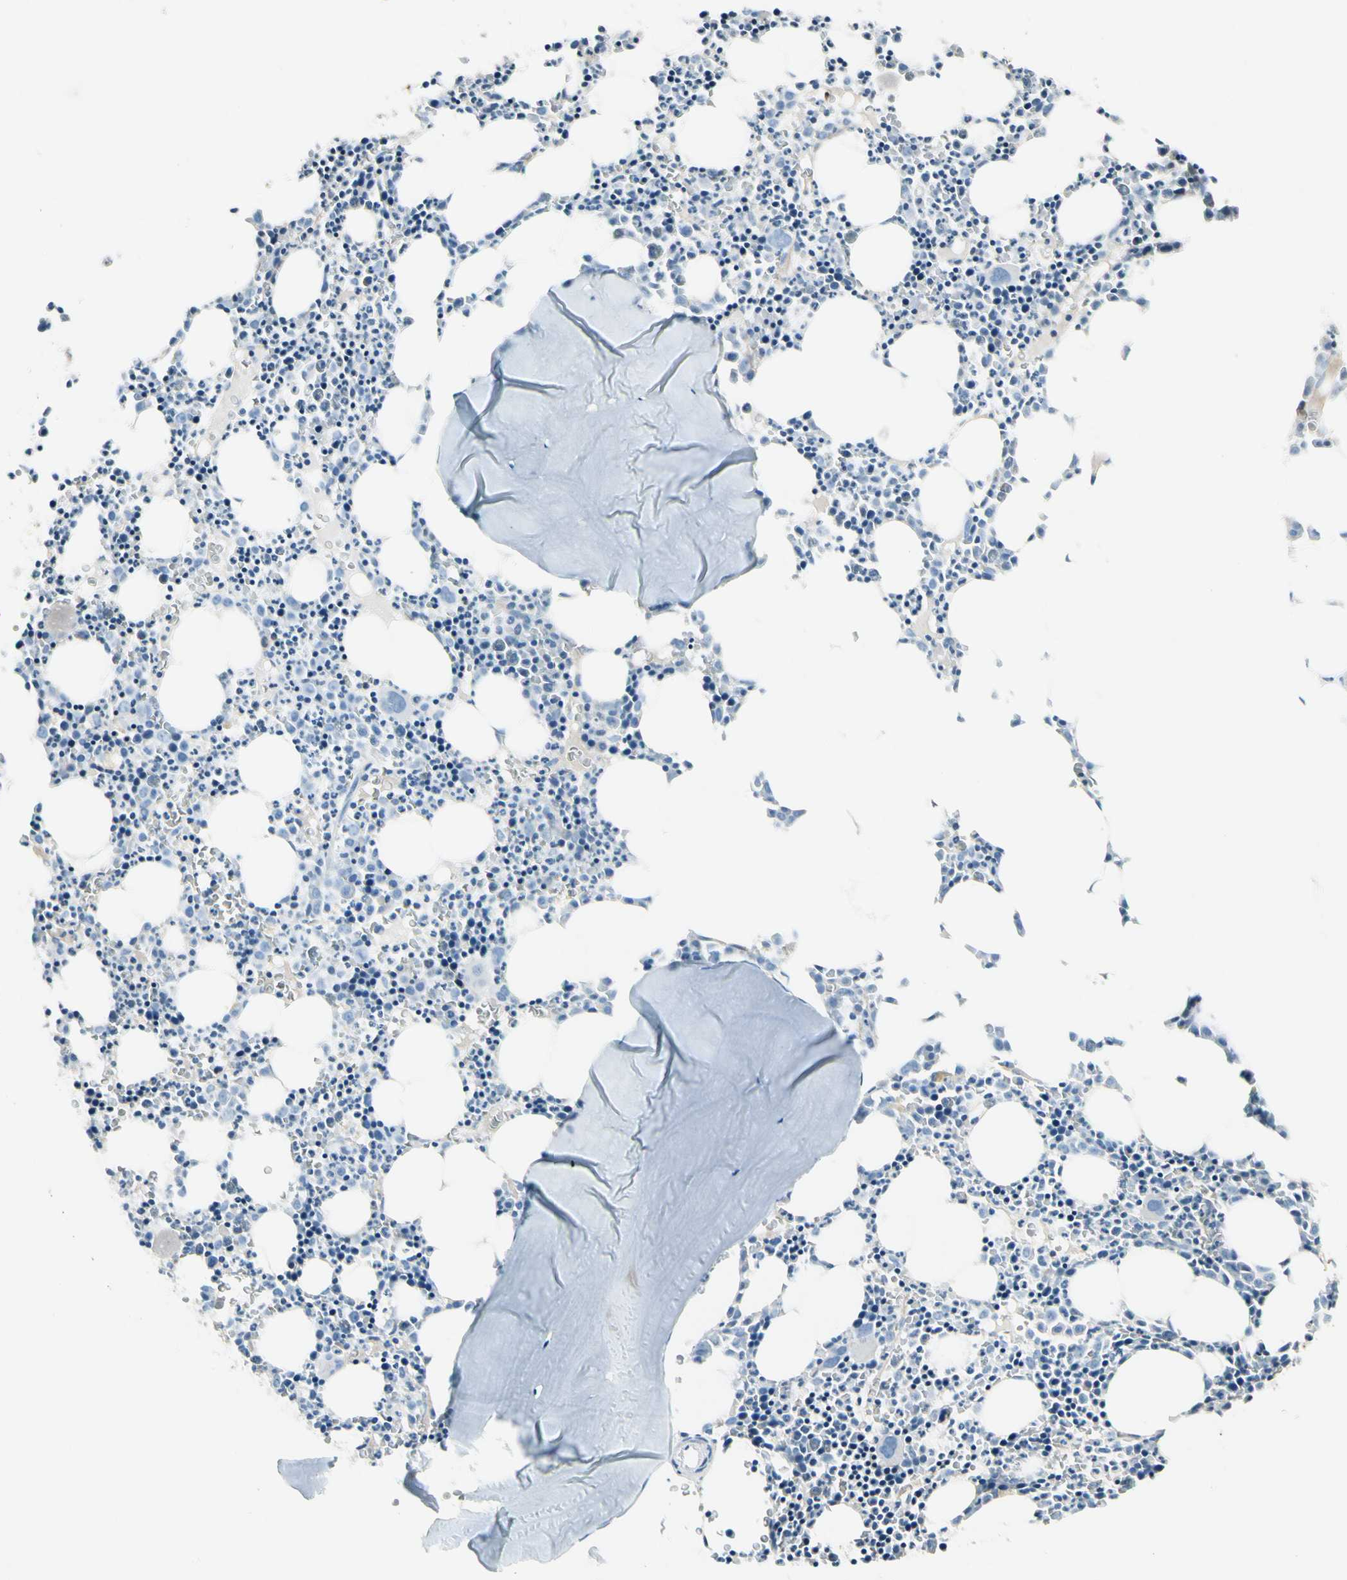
{"staining": {"intensity": "negative", "quantity": "none", "location": "none"}, "tissue": "bone marrow", "cell_type": "Hematopoietic cells", "image_type": "normal", "snomed": [{"axis": "morphology", "description": "Normal tissue, NOS"}, {"axis": "morphology", "description": "Inflammation, NOS"}, {"axis": "topography", "description": "Bone marrow"}], "caption": "This photomicrograph is of unremarkable bone marrow stained with immunohistochemistry (IHC) to label a protein in brown with the nuclei are counter-stained blue. There is no positivity in hematopoietic cells. The staining was performed using DAB (3,3'-diaminobenzidine) to visualize the protein expression in brown, while the nuclei were stained in blue with hematoxylin (Magnification: 20x).", "gene": "PIGR", "patient": {"sex": "female", "age": 17}}